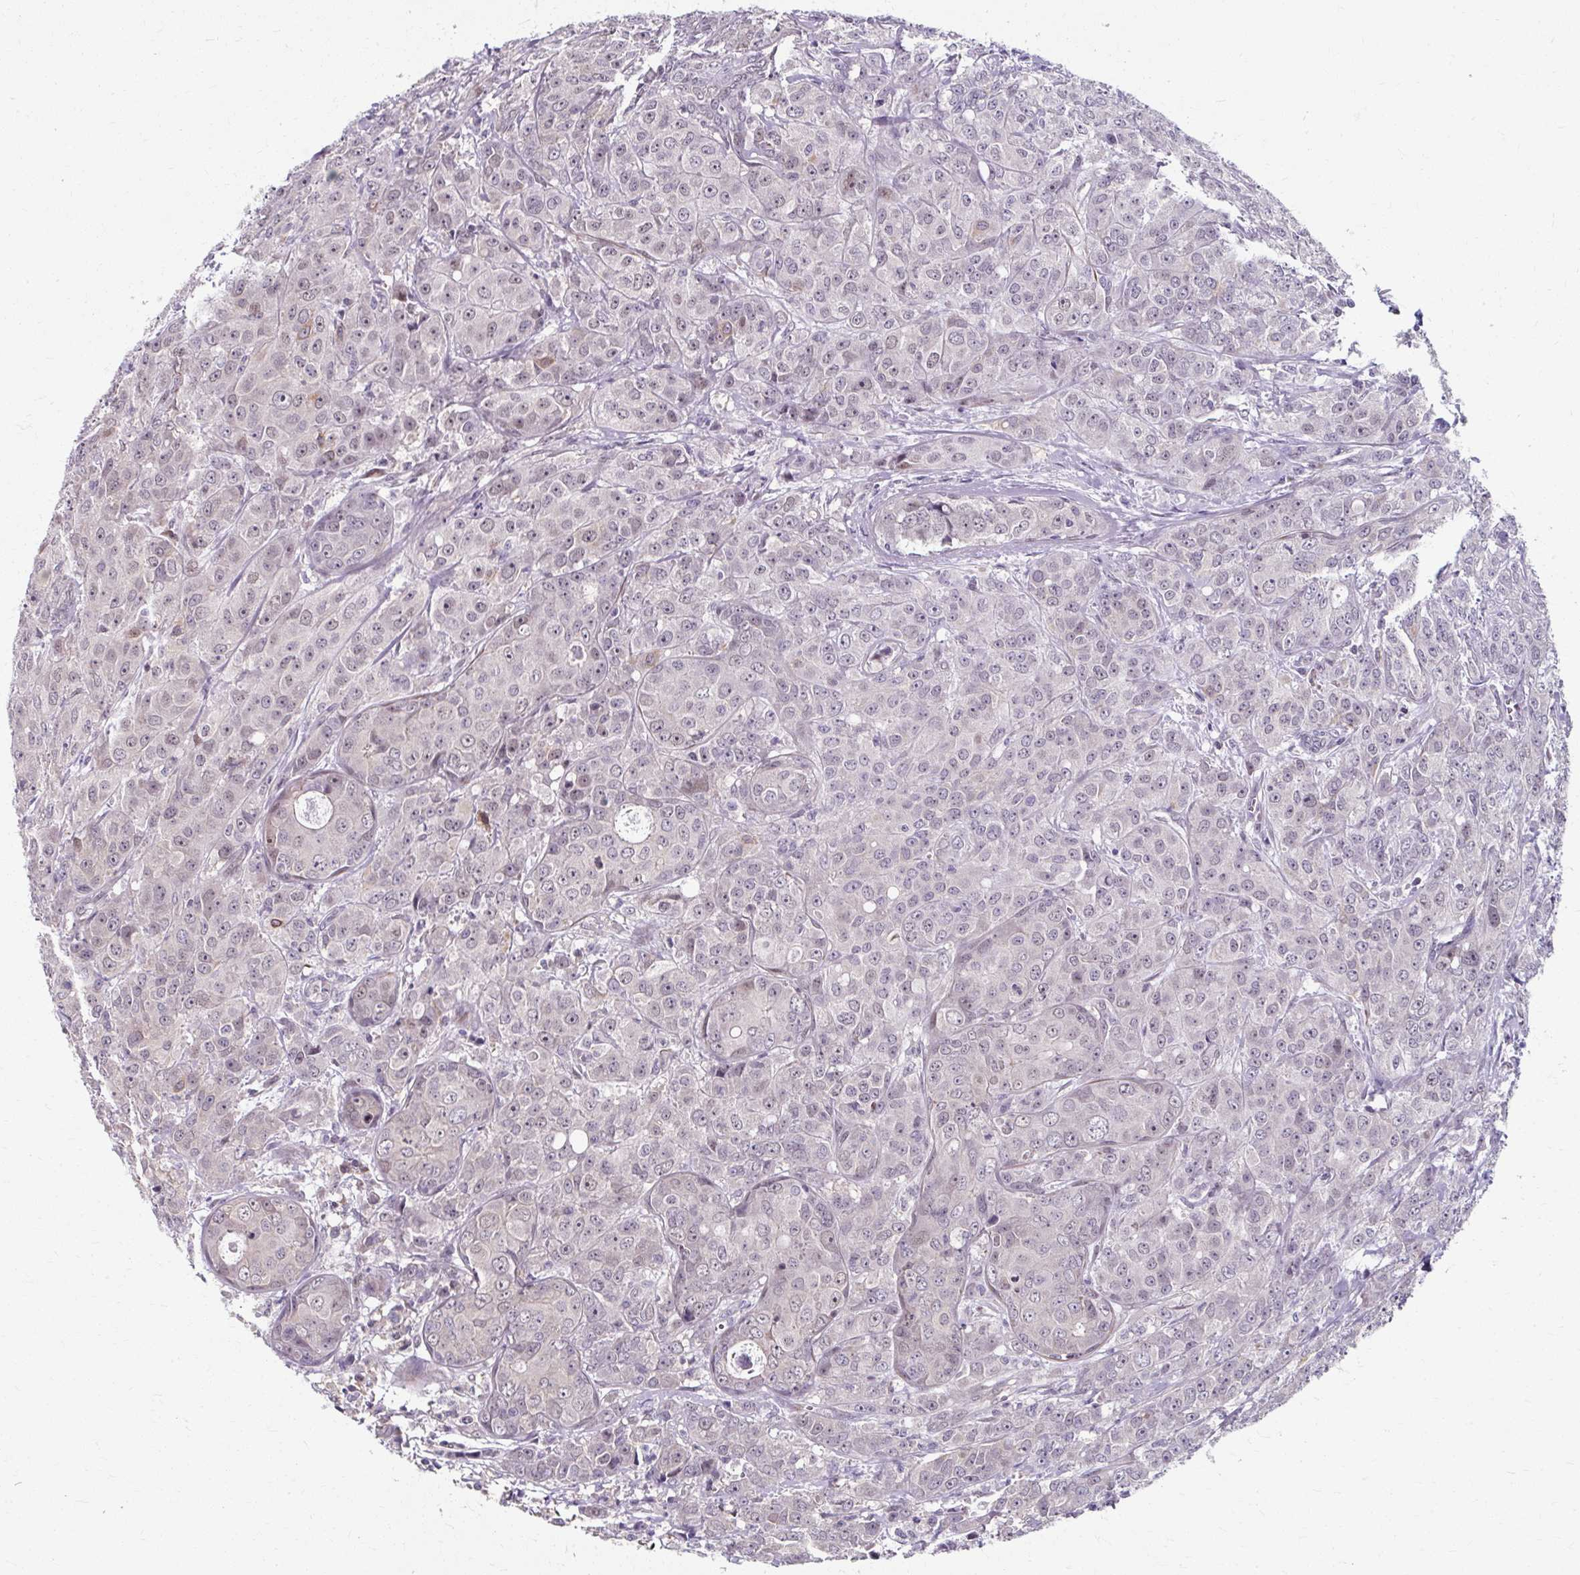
{"staining": {"intensity": "weak", "quantity": "25%-75%", "location": "cytoplasmic/membranous,nuclear"}, "tissue": "breast cancer", "cell_type": "Tumor cells", "image_type": "cancer", "snomed": [{"axis": "morphology", "description": "Duct carcinoma"}, {"axis": "topography", "description": "Breast"}], "caption": "Invasive ductal carcinoma (breast) was stained to show a protein in brown. There is low levels of weak cytoplasmic/membranous and nuclear staining in about 25%-75% of tumor cells.", "gene": "ZNF555", "patient": {"sex": "female", "age": 43}}